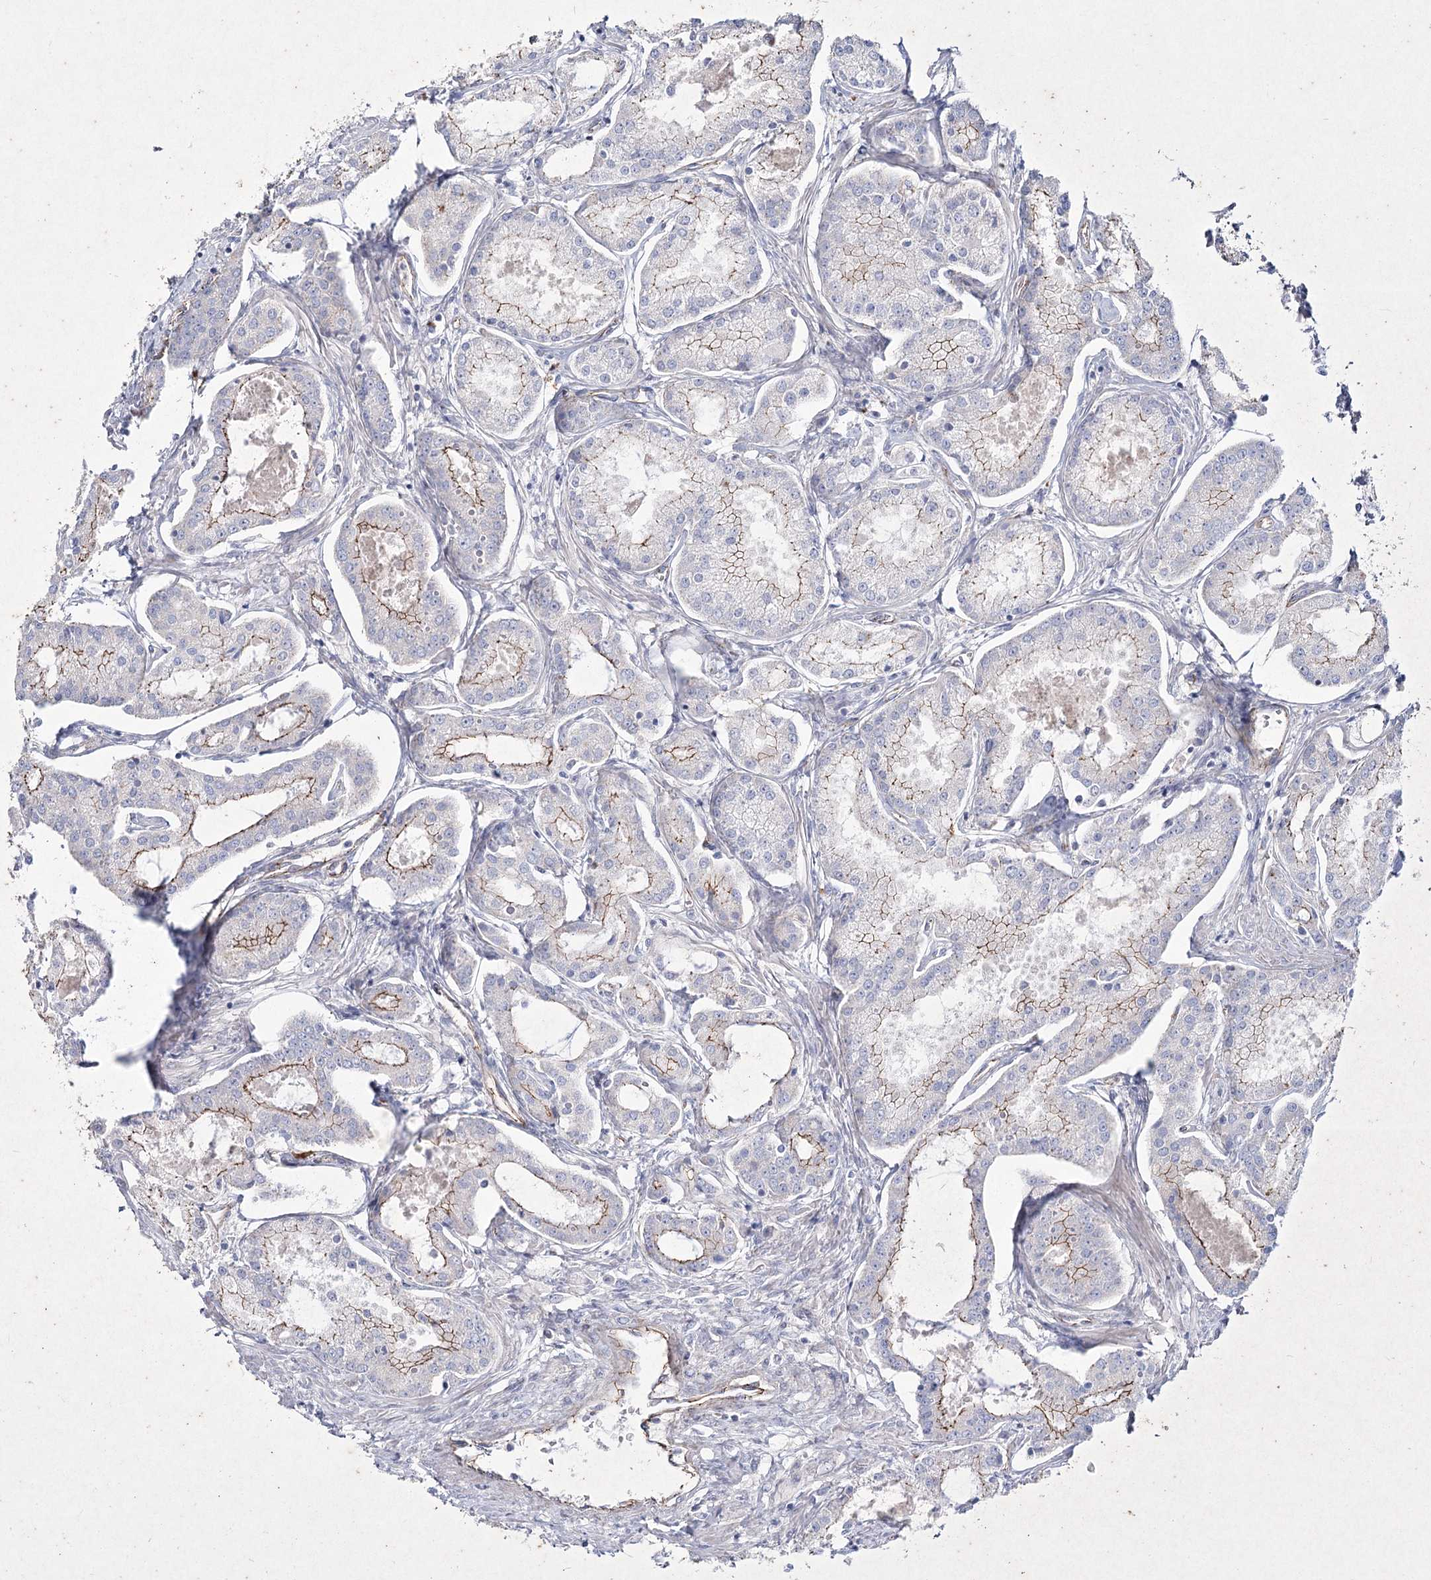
{"staining": {"intensity": "moderate", "quantity": "25%-75%", "location": "cytoplasmic/membranous"}, "tissue": "prostate cancer", "cell_type": "Tumor cells", "image_type": "cancer", "snomed": [{"axis": "morphology", "description": "Adenocarcinoma, Low grade"}, {"axis": "topography", "description": "Prostate"}], "caption": "A high-resolution image shows immunohistochemistry (IHC) staining of prostate cancer, which reveals moderate cytoplasmic/membranous staining in approximately 25%-75% of tumor cells.", "gene": "LDLRAD3", "patient": {"sex": "male", "age": 68}}